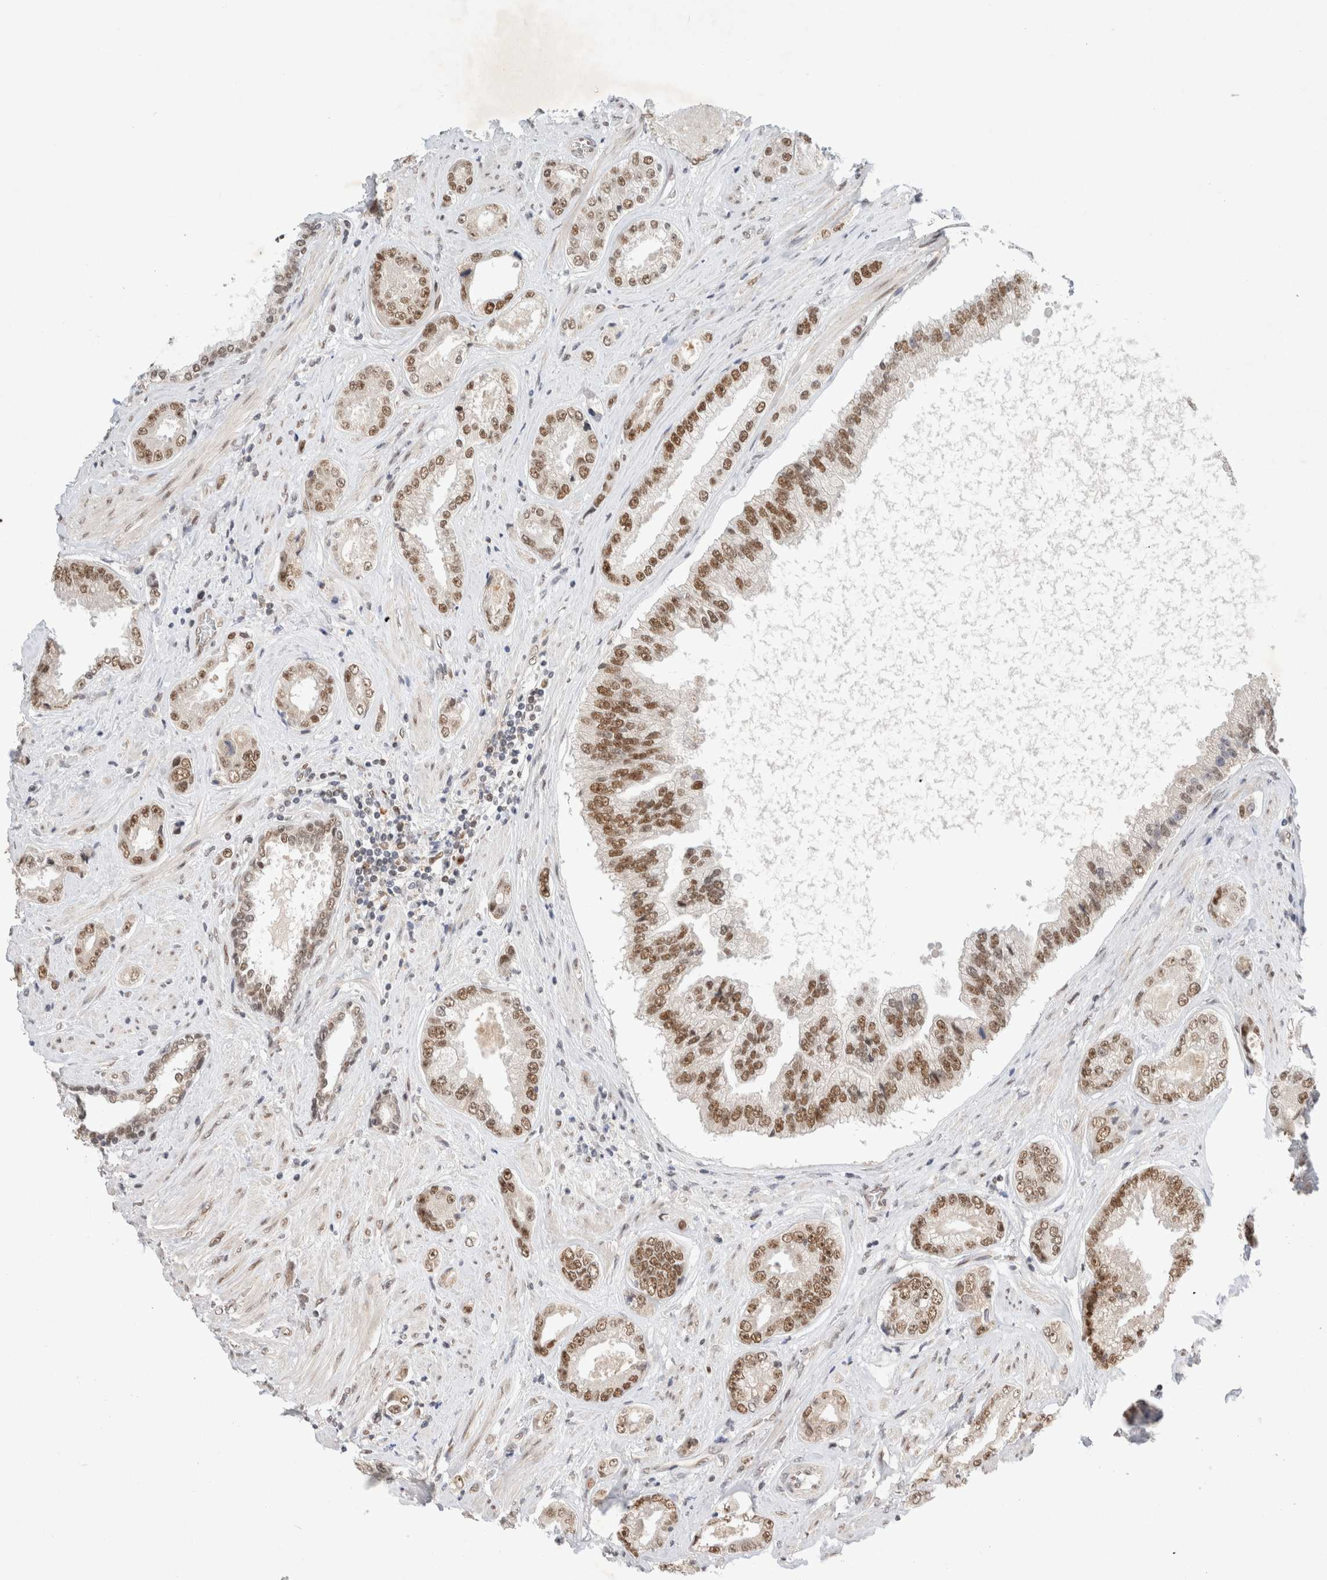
{"staining": {"intensity": "moderate", "quantity": ">75%", "location": "nuclear"}, "tissue": "prostate cancer", "cell_type": "Tumor cells", "image_type": "cancer", "snomed": [{"axis": "morphology", "description": "Adenocarcinoma, High grade"}, {"axis": "topography", "description": "Prostate"}], "caption": "This photomicrograph exhibits IHC staining of human prostate cancer (adenocarcinoma (high-grade)), with medium moderate nuclear staining in approximately >75% of tumor cells.", "gene": "GTF2I", "patient": {"sex": "male", "age": 61}}